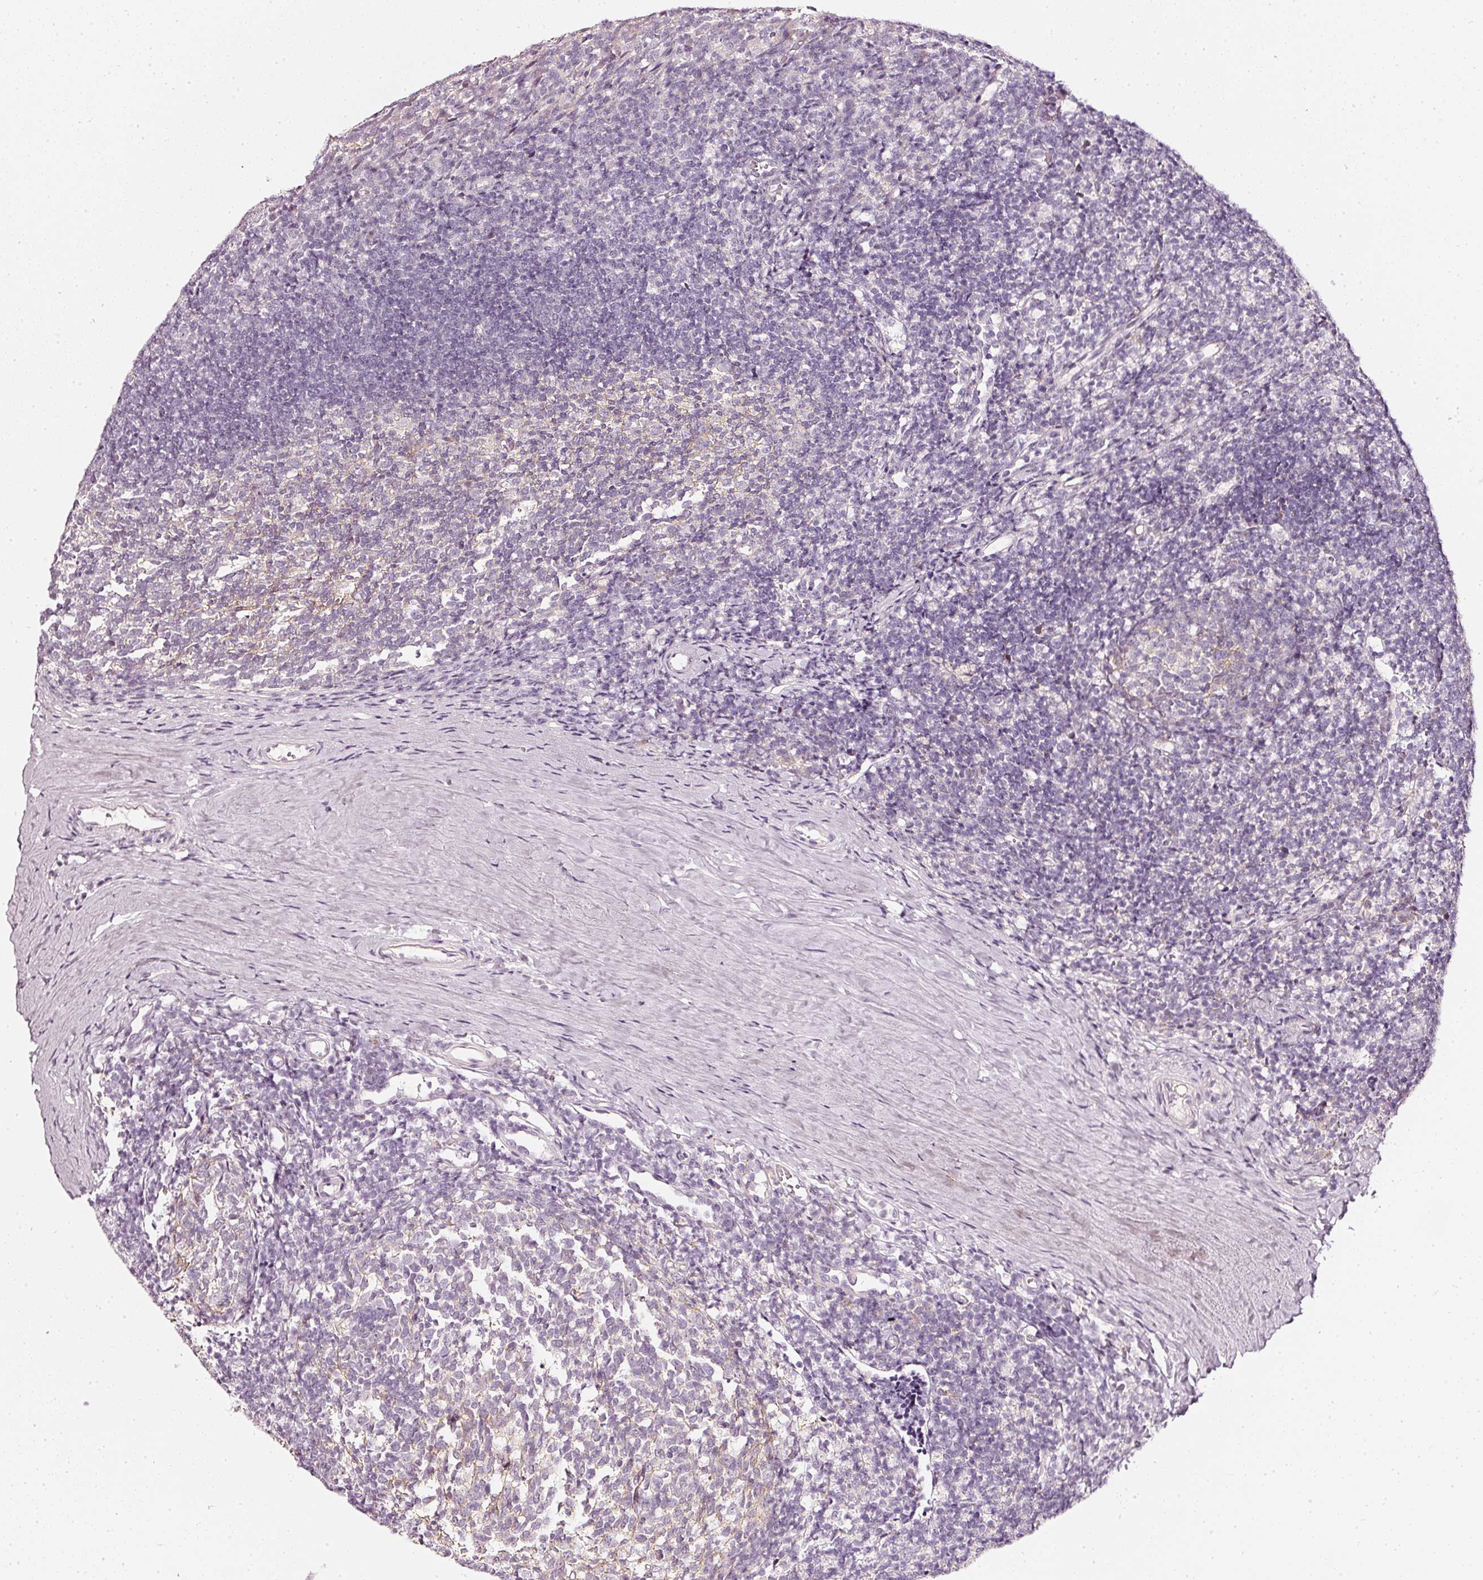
{"staining": {"intensity": "negative", "quantity": "none", "location": "none"}, "tissue": "tonsil", "cell_type": "Germinal center cells", "image_type": "normal", "snomed": [{"axis": "morphology", "description": "Normal tissue, NOS"}, {"axis": "topography", "description": "Tonsil"}], "caption": "The photomicrograph reveals no staining of germinal center cells in normal tonsil. Nuclei are stained in blue.", "gene": "CNP", "patient": {"sex": "female", "age": 10}}